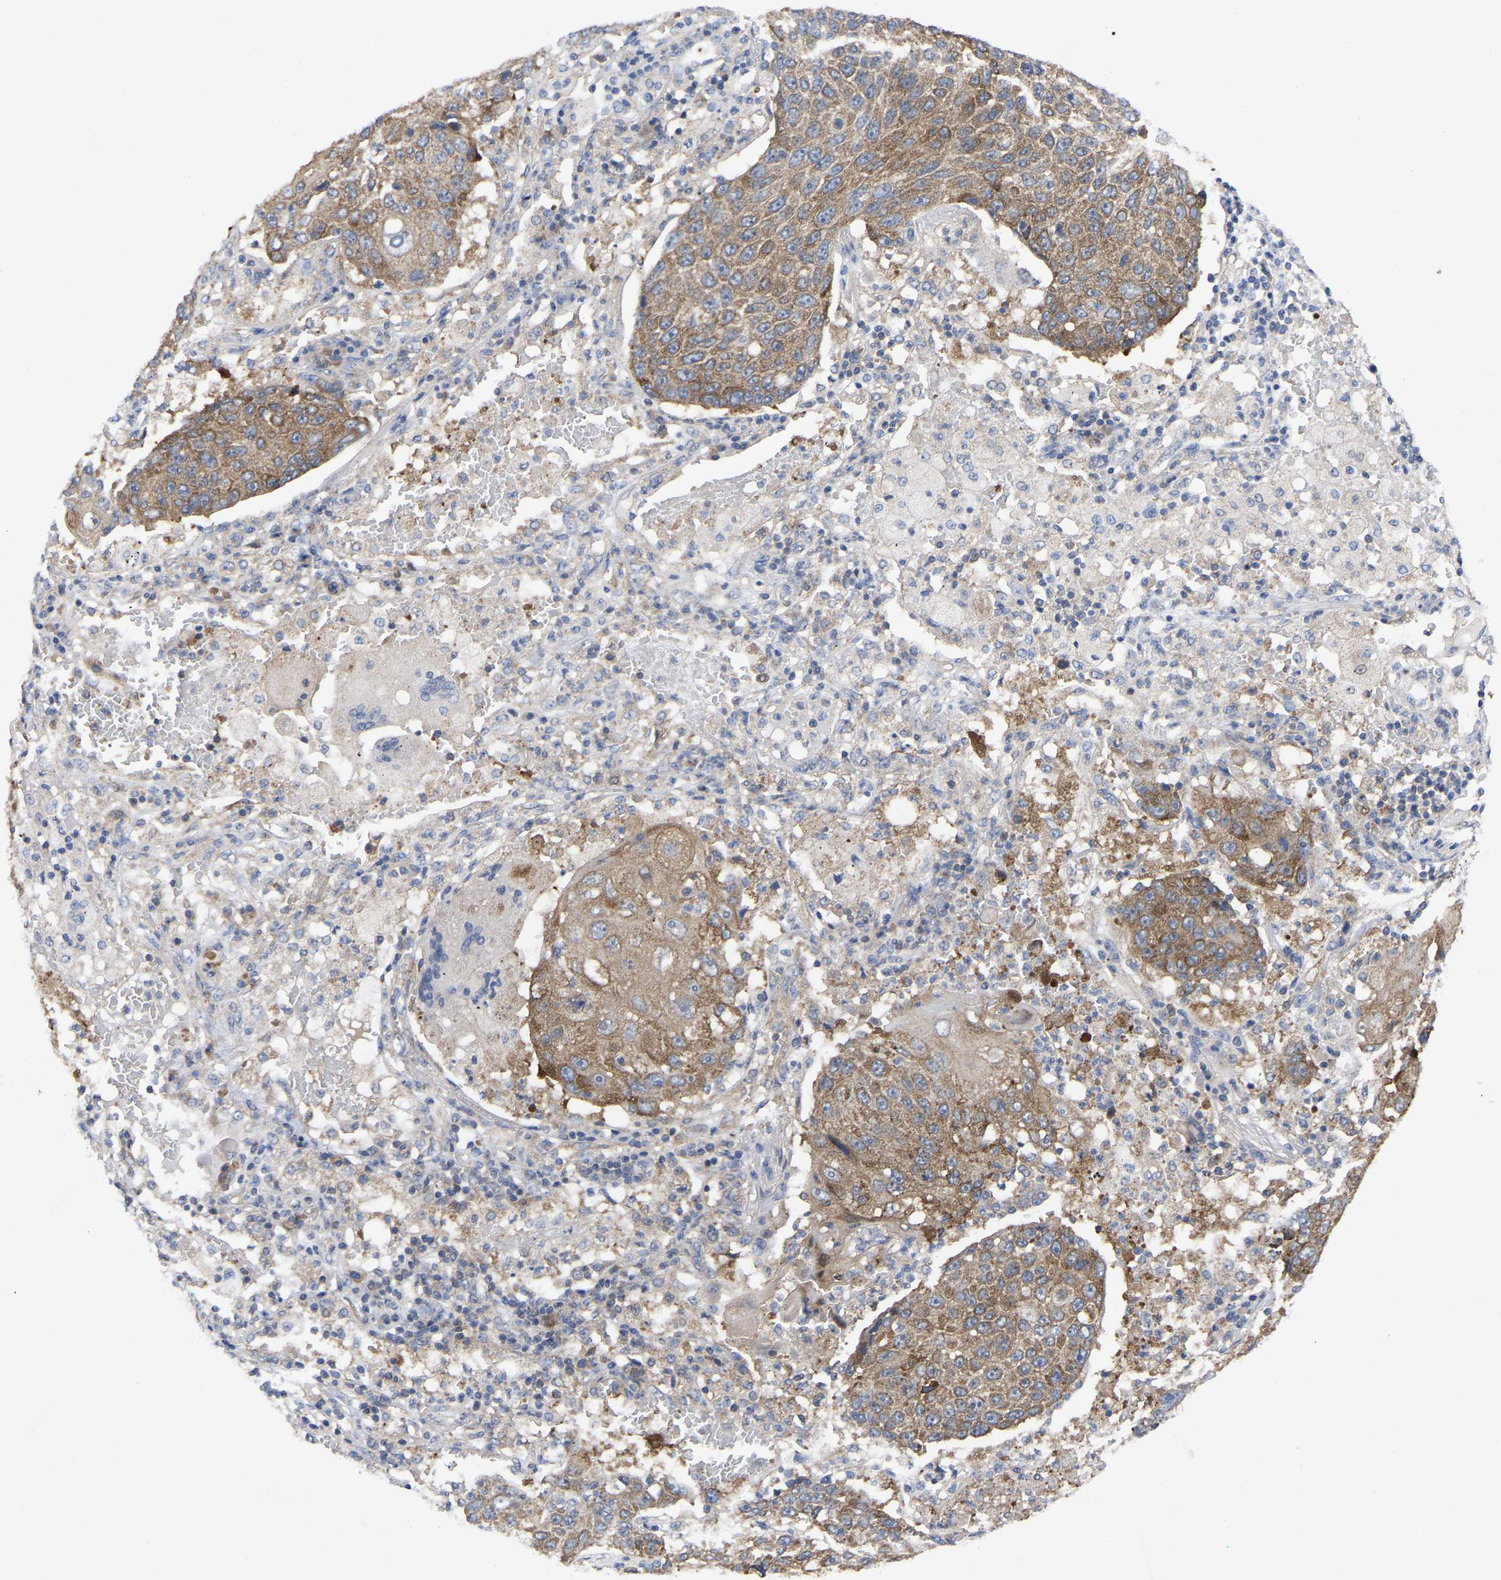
{"staining": {"intensity": "moderate", "quantity": ">75%", "location": "cytoplasmic/membranous"}, "tissue": "lung cancer", "cell_type": "Tumor cells", "image_type": "cancer", "snomed": [{"axis": "morphology", "description": "Squamous cell carcinoma, NOS"}, {"axis": "topography", "description": "Lung"}], "caption": "Immunohistochemical staining of lung cancer displays moderate cytoplasmic/membranous protein staining in approximately >75% of tumor cells.", "gene": "TCP1", "patient": {"sex": "male", "age": 61}}